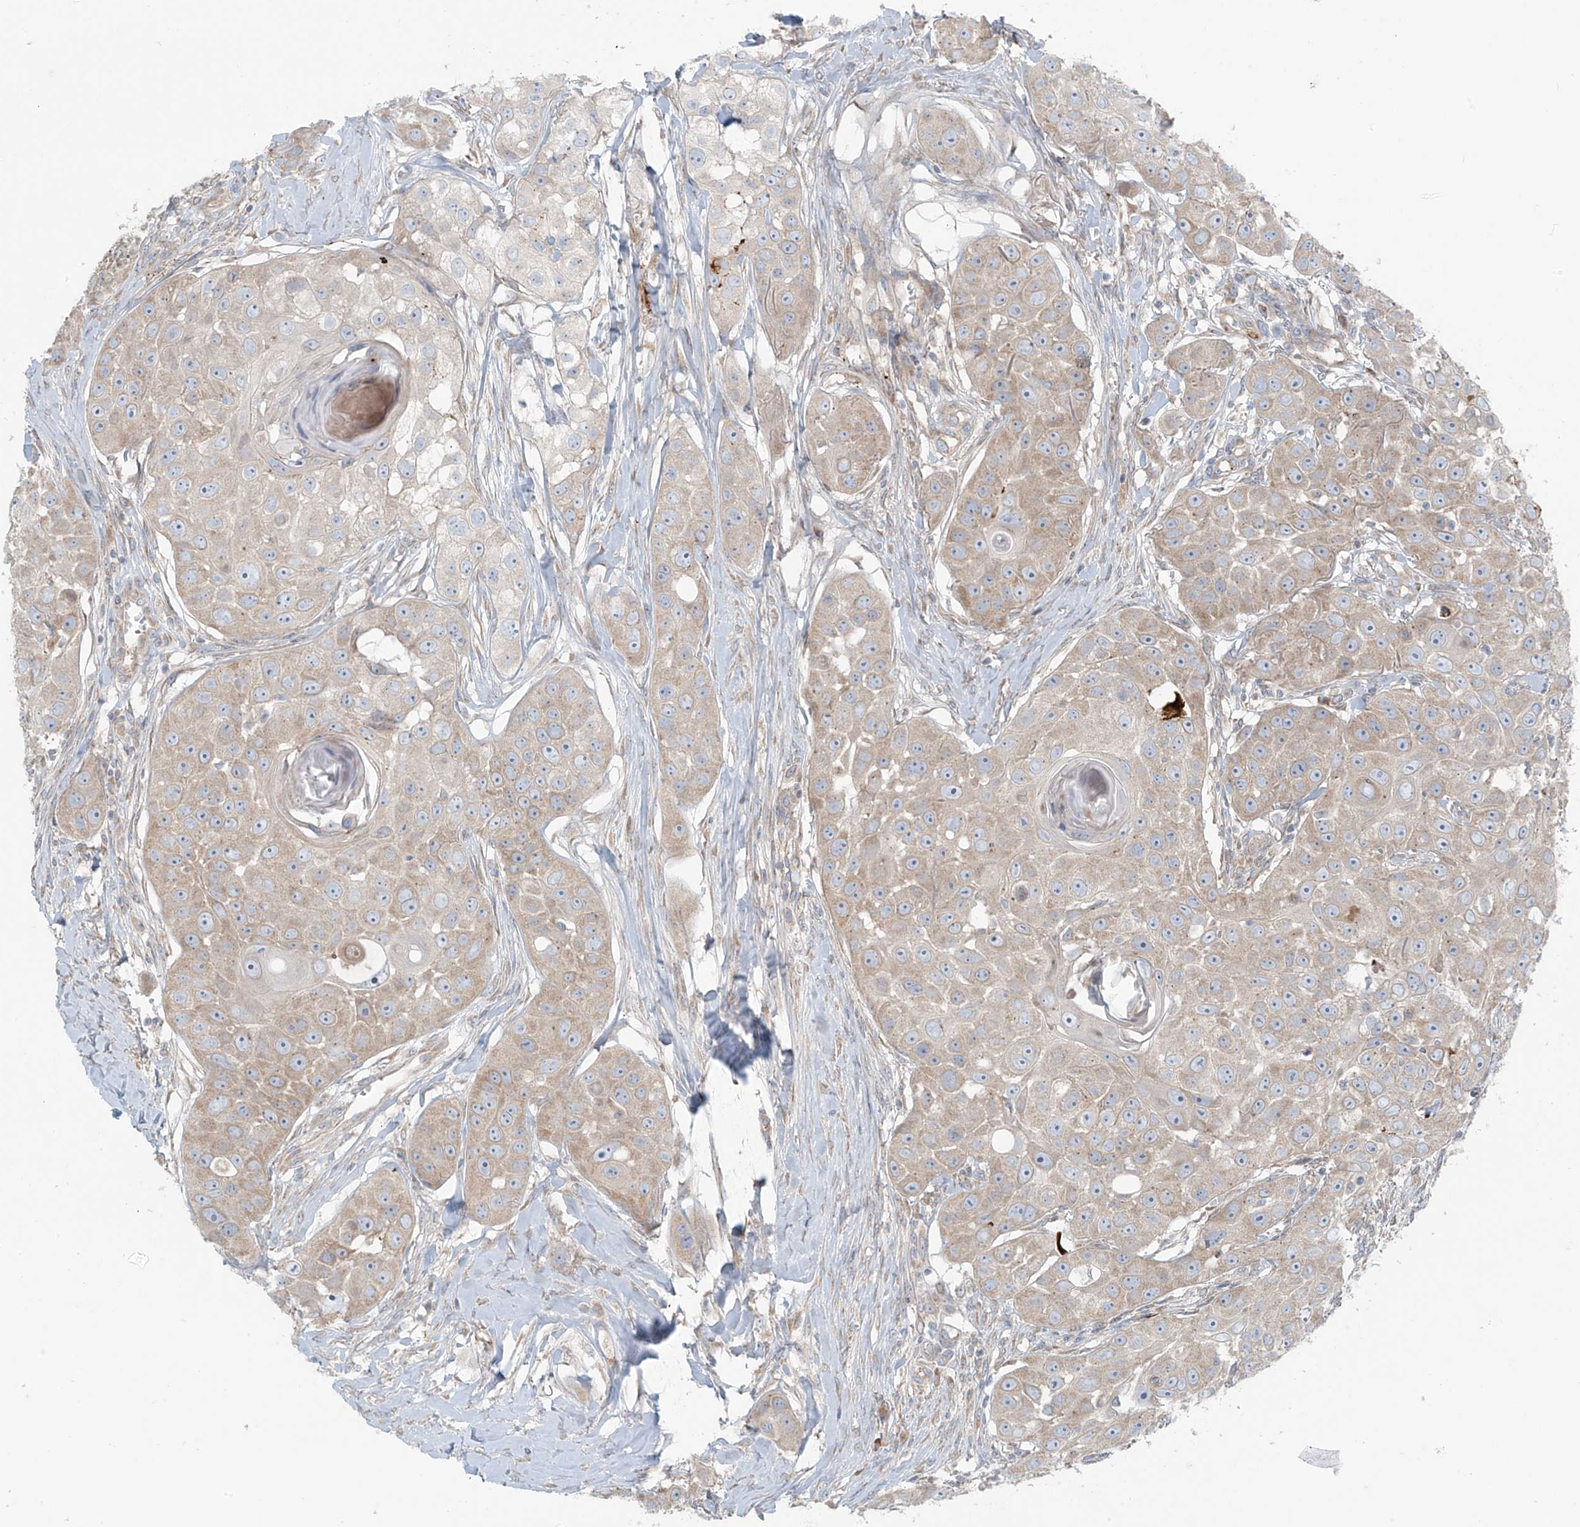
{"staining": {"intensity": "weak", "quantity": "25%-75%", "location": "cytoplasmic/membranous"}, "tissue": "head and neck cancer", "cell_type": "Tumor cells", "image_type": "cancer", "snomed": [{"axis": "morphology", "description": "Normal tissue, NOS"}, {"axis": "morphology", "description": "Squamous cell carcinoma, NOS"}, {"axis": "topography", "description": "Skeletal muscle"}, {"axis": "topography", "description": "Head-Neck"}], "caption": "Weak cytoplasmic/membranous positivity for a protein is seen in approximately 25%-75% of tumor cells of head and neck squamous cell carcinoma using immunohistochemistry.", "gene": "LZTS3", "patient": {"sex": "male", "age": 51}}